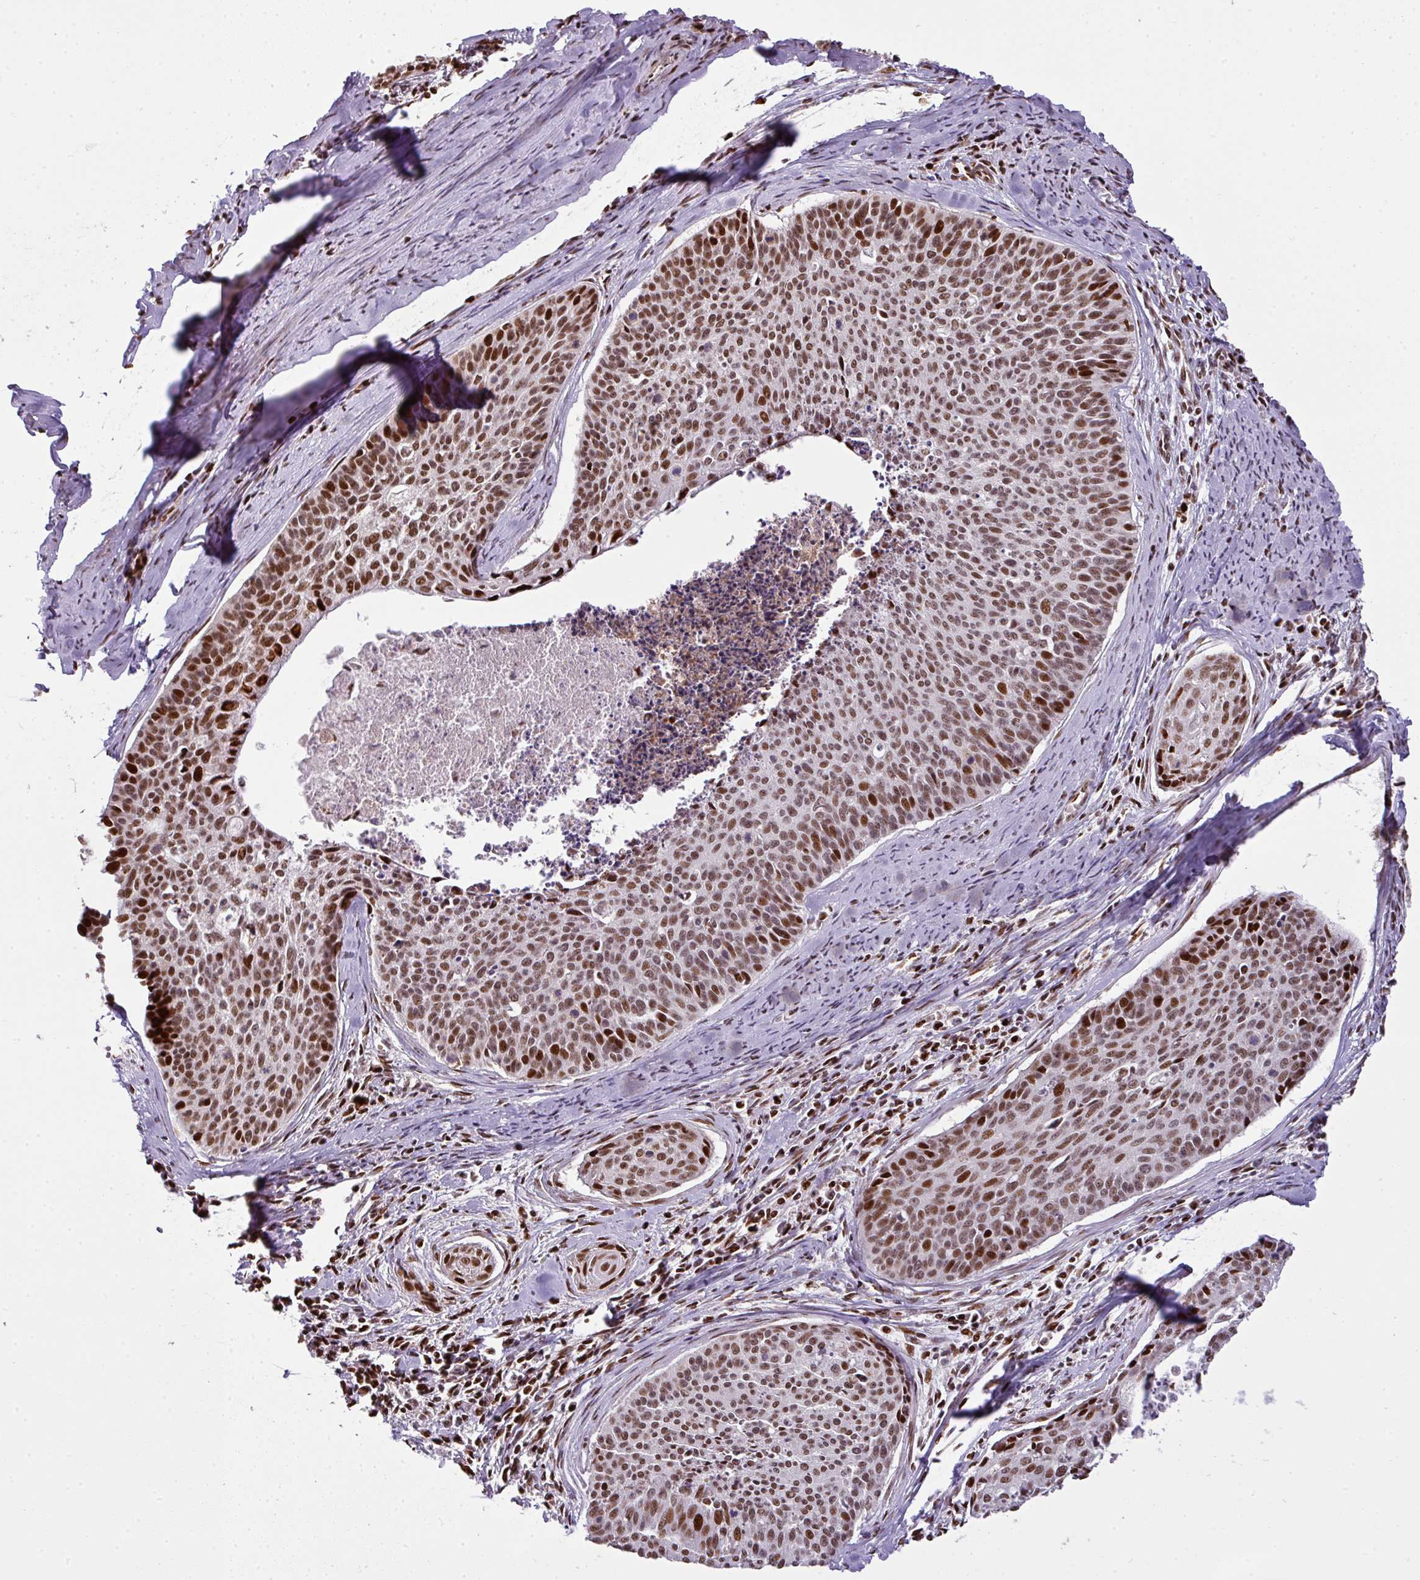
{"staining": {"intensity": "strong", "quantity": ">75%", "location": "nuclear"}, "tissue": "cervical cancer", "cell_type": "Tumor cells", "image_type": "cancer", "snomed": [{"axis": "morphology", "description": "Squamous cell carcinoma, NOS"}, {"axis": "topography", "description": "Cervix"}], "caption": "A high amount of strong nuclear positivity is identified in approximately >75% of tumor cells in squamous cell carcinoma (cervical) tissue.", "gene": "MYSM1", "patient": {"sex": "female", "age": 55}}